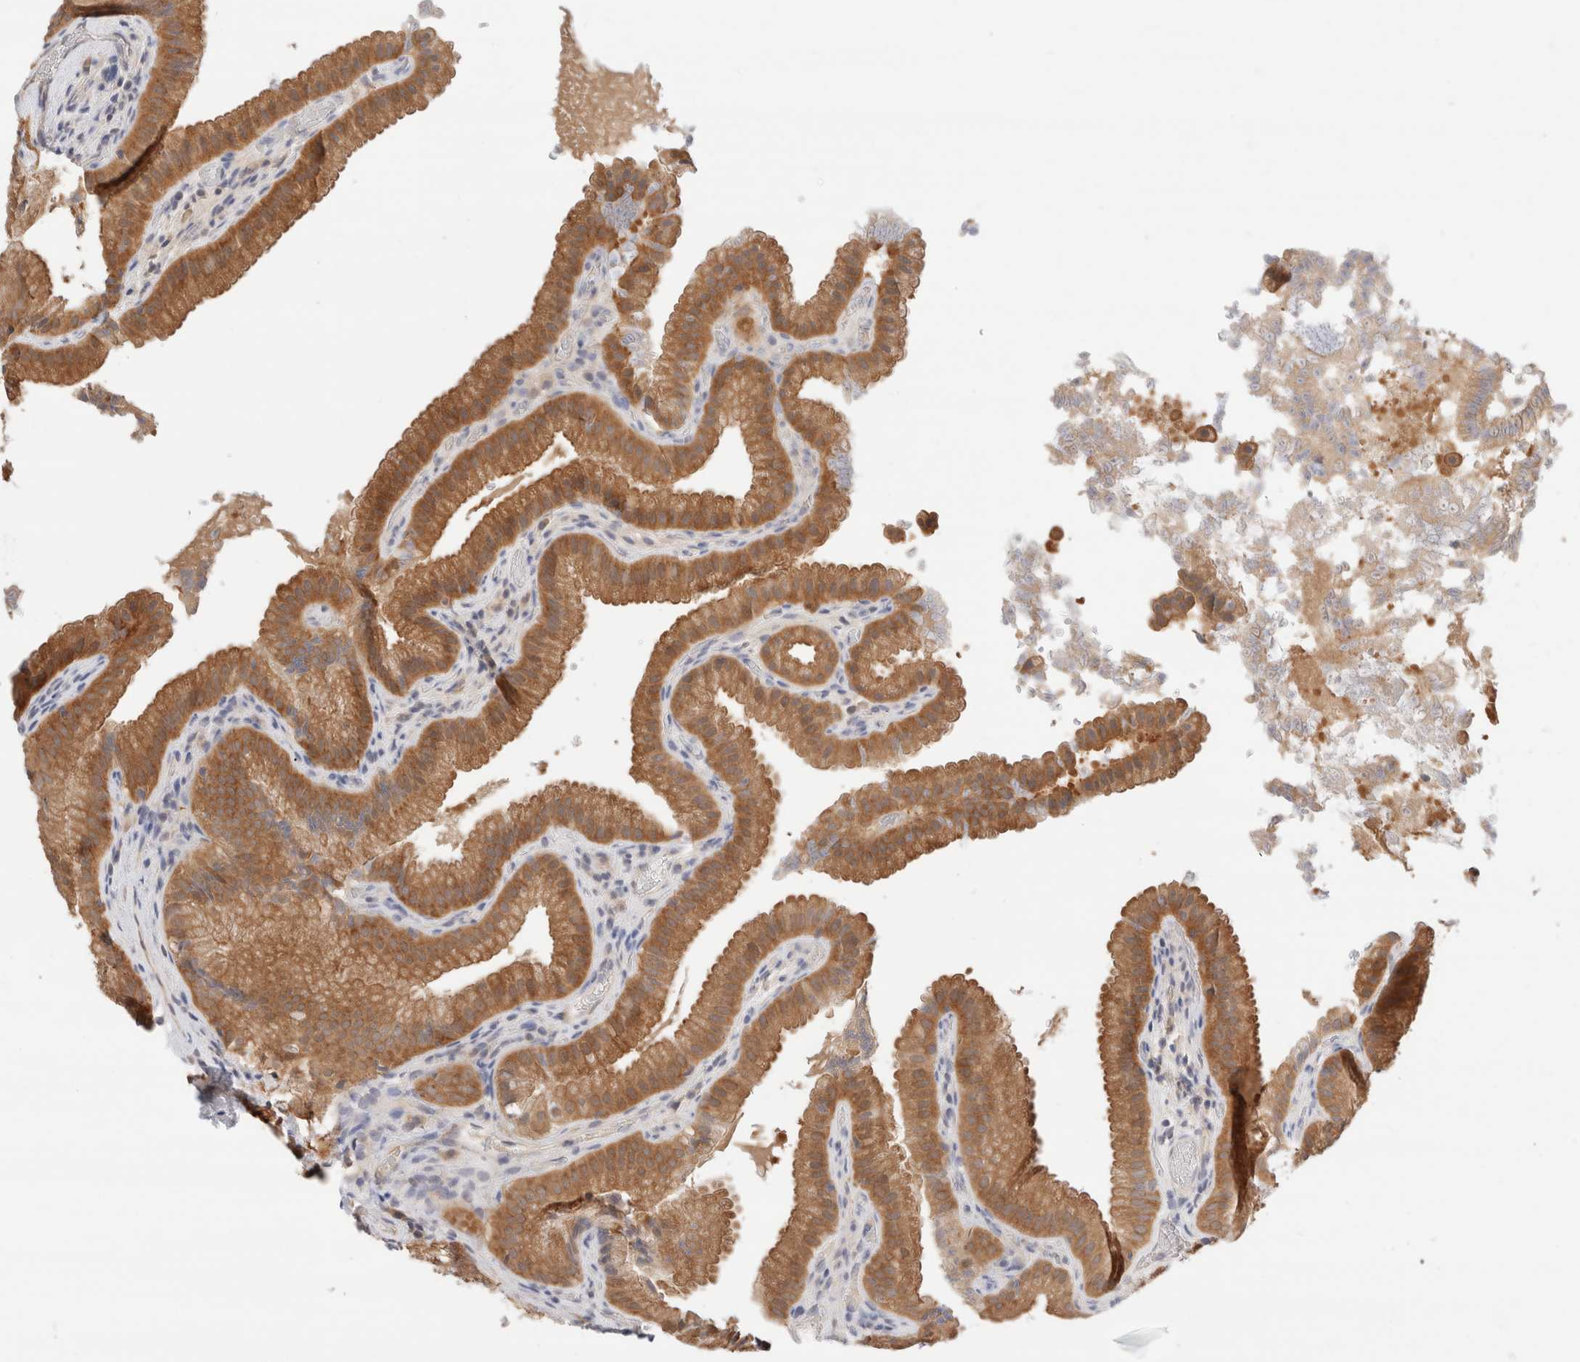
{"staining": {"intensity": "moderate", "quantity": ">75%", "location": "cytoplasmic/membranous"}, "tissue": "gallbladder", "cell_type": "Glandular cells", "image_type": "normal", "snomed": [{"axis": "morphology", "description": "Normal tissue, NOS"}, {"axis": "topography", "description": "Gallbladder"}], "caption": "Immunohistochemistry staining of benign gallbladder, which displays medium levels of moderate cytoplasmic/membranous positivity in approximately >75% of glandular cells indicating moderate cytoplasmic/membranous protein staining. The staining was performed using DAB (3,3'-diaminobenzidine) (brown) for protein detection and nuclei were counterstained in hematoxylin (blue).", "gene": "C17orf97", "patient": {"sex": "female", "age": 30}}